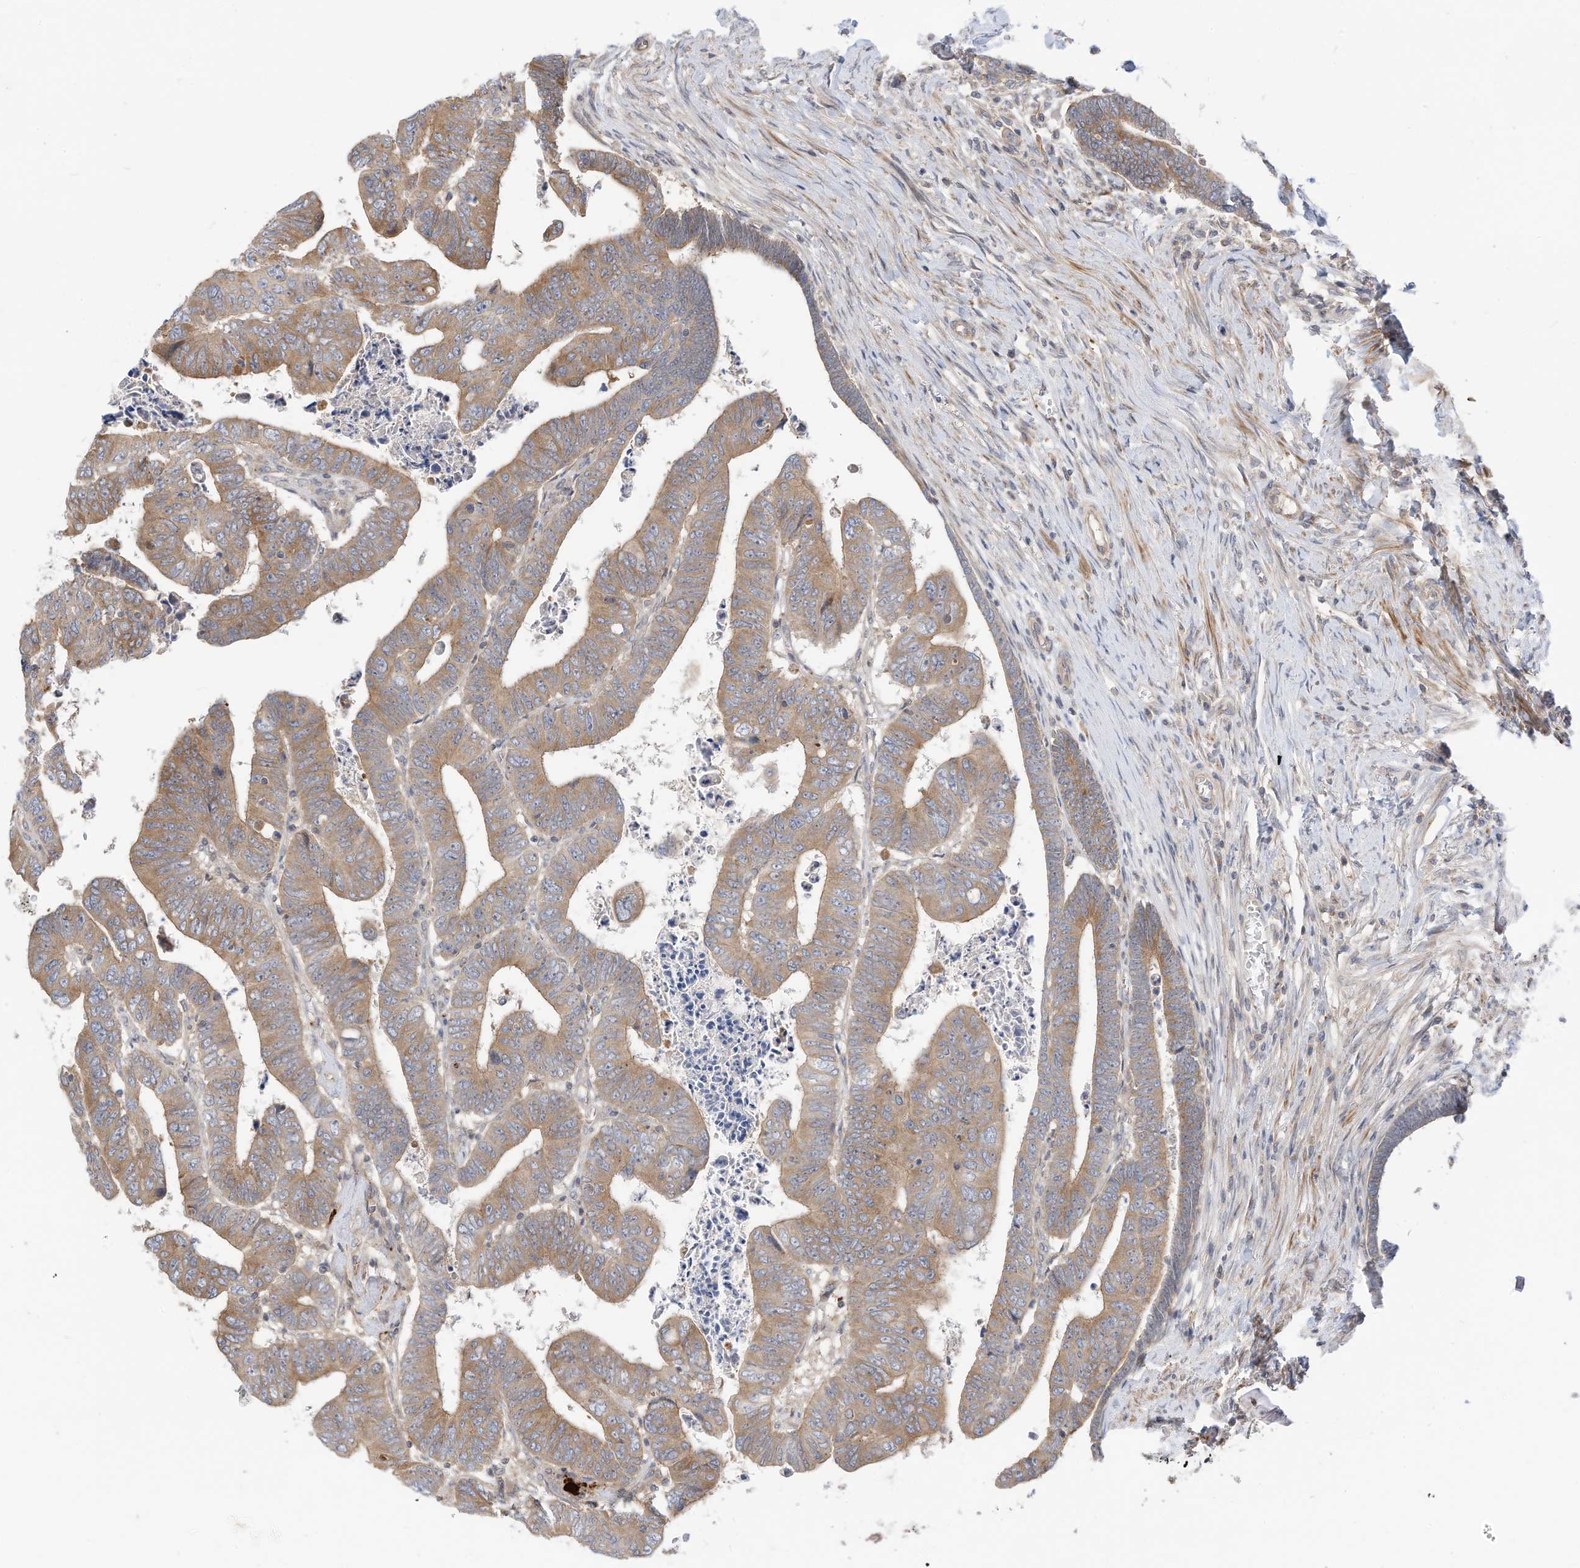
{"staining": {"intensity": "moderate", "quantity": ">75%", "location": "cytoplasmic/membranous"}, "tissue": "colorectal cancer", "cell_type": "Tumor cells", "image_type": "cancer", "snomed": [{"axis": "morphology", "description": "Normal tissue, NOS"}, {"axis": "morphology", "description": "Adenocarcinoma, NOS"}, {"axis": "topography", "description": "Rectum"}], "caption": "Immunohistochemistry of human adenocarcinoma (colorectal) demonstrates medium levels of moderate cytoplasmic/membranous staining in about >75% of tumor cells.", "gene": "OFD1", "patient": {"sex": "female", "age": 65}}